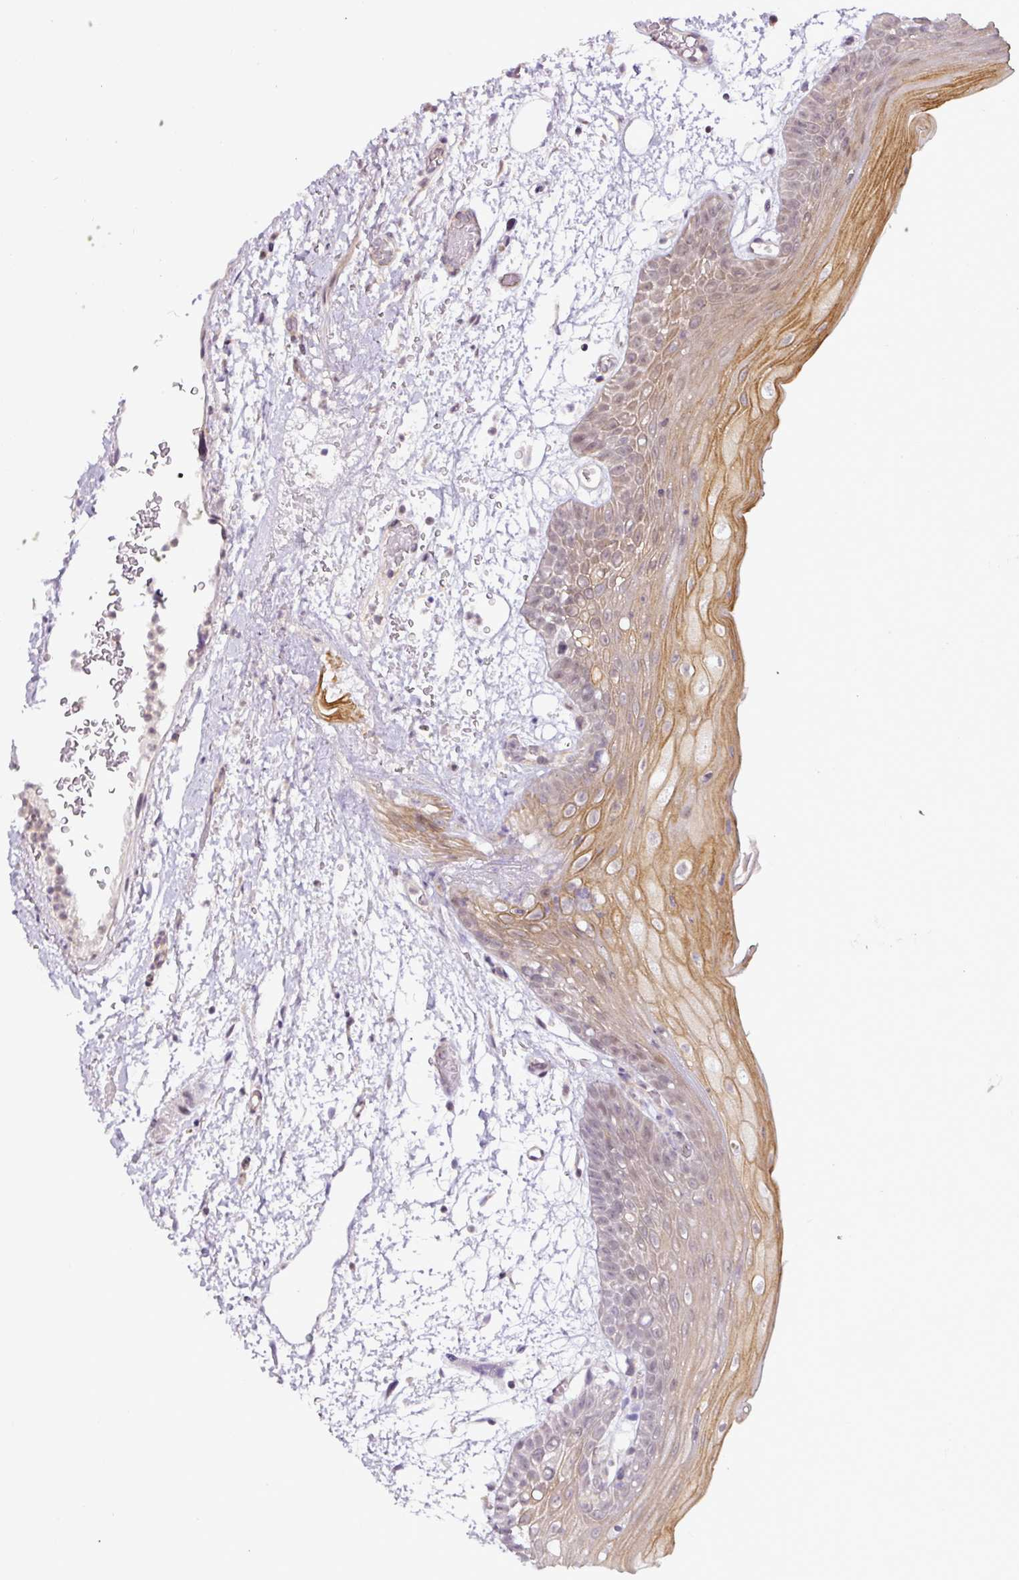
{"staining": {"intensity": "moderate", "quantity": "25%-75%", "location": "cytoplasmic/membranous,nuclear"}, "tissue": "oral mucosa", "cell_type": "Squamous epithelial cells", "image_type": "normal", "snomed": [{"axis": "morphology", "description": "Normal tissue, NOS"}, {"axis": "topography", "description": "Oral tissue"}, {"axis": "topography", "description": "Tounge, NOS"}], "caption": "DAB (3,3'-diaminobenzidine) immunohistochemical staining of unremarkable oral mucosa shows moderate cytoplasmic/membranous,nuclear protein staining in about 25%-75% of squamous epithelial cells. Ihc stains the protein of interest in brown and the nuclei are stained blue.", "gene": "DCAF13", "patient": {"sex": "female", "age": 59}}